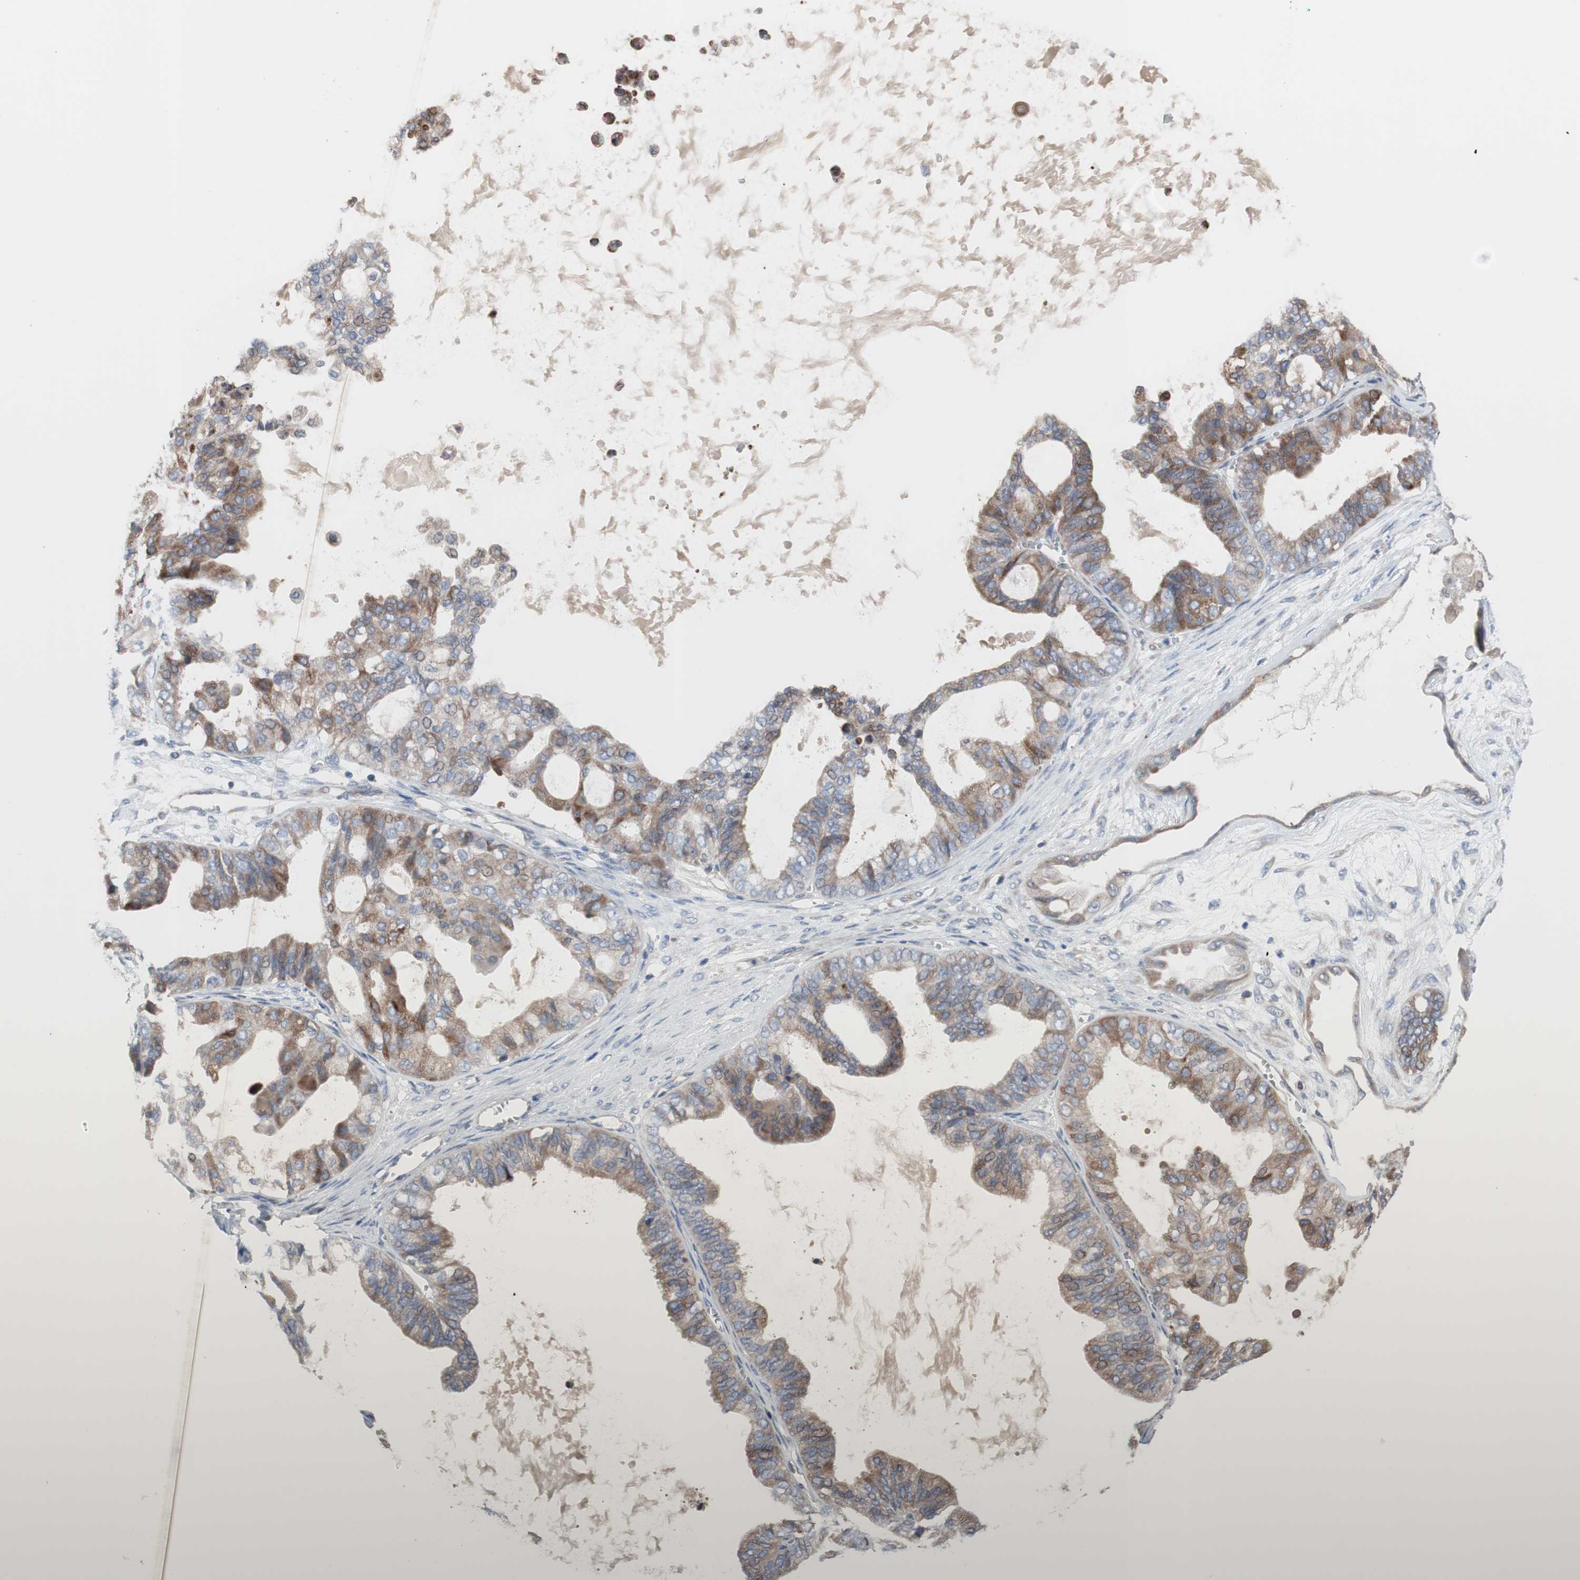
{"staining": {"intensity": "moderate", "quantity": ">75%", "location": "cytoplasmic/membranous"}, "tissue": "ovarian cancer", "cell_type": "Tumor cells", "image_type": "cancer", "snomed": [{"axis": "morphology", "description": "Carcinoma, NOS"}, {"axis": "morphology", "description": "Carcinoma, endometroid"}, {"axis": "topography", "description": "Ovary"}], "caption": "Immunohistochemical staining of human carcinoma (ovarian) shows medium levels of moderate cytoplasmic/membranous protein expression in about >75% of tumor cells. Ihc stains the protein of interest in brown and the nuclei are stained blue.", "gene": "TTC14", "patient": {"sex": "female", "age": 50}}